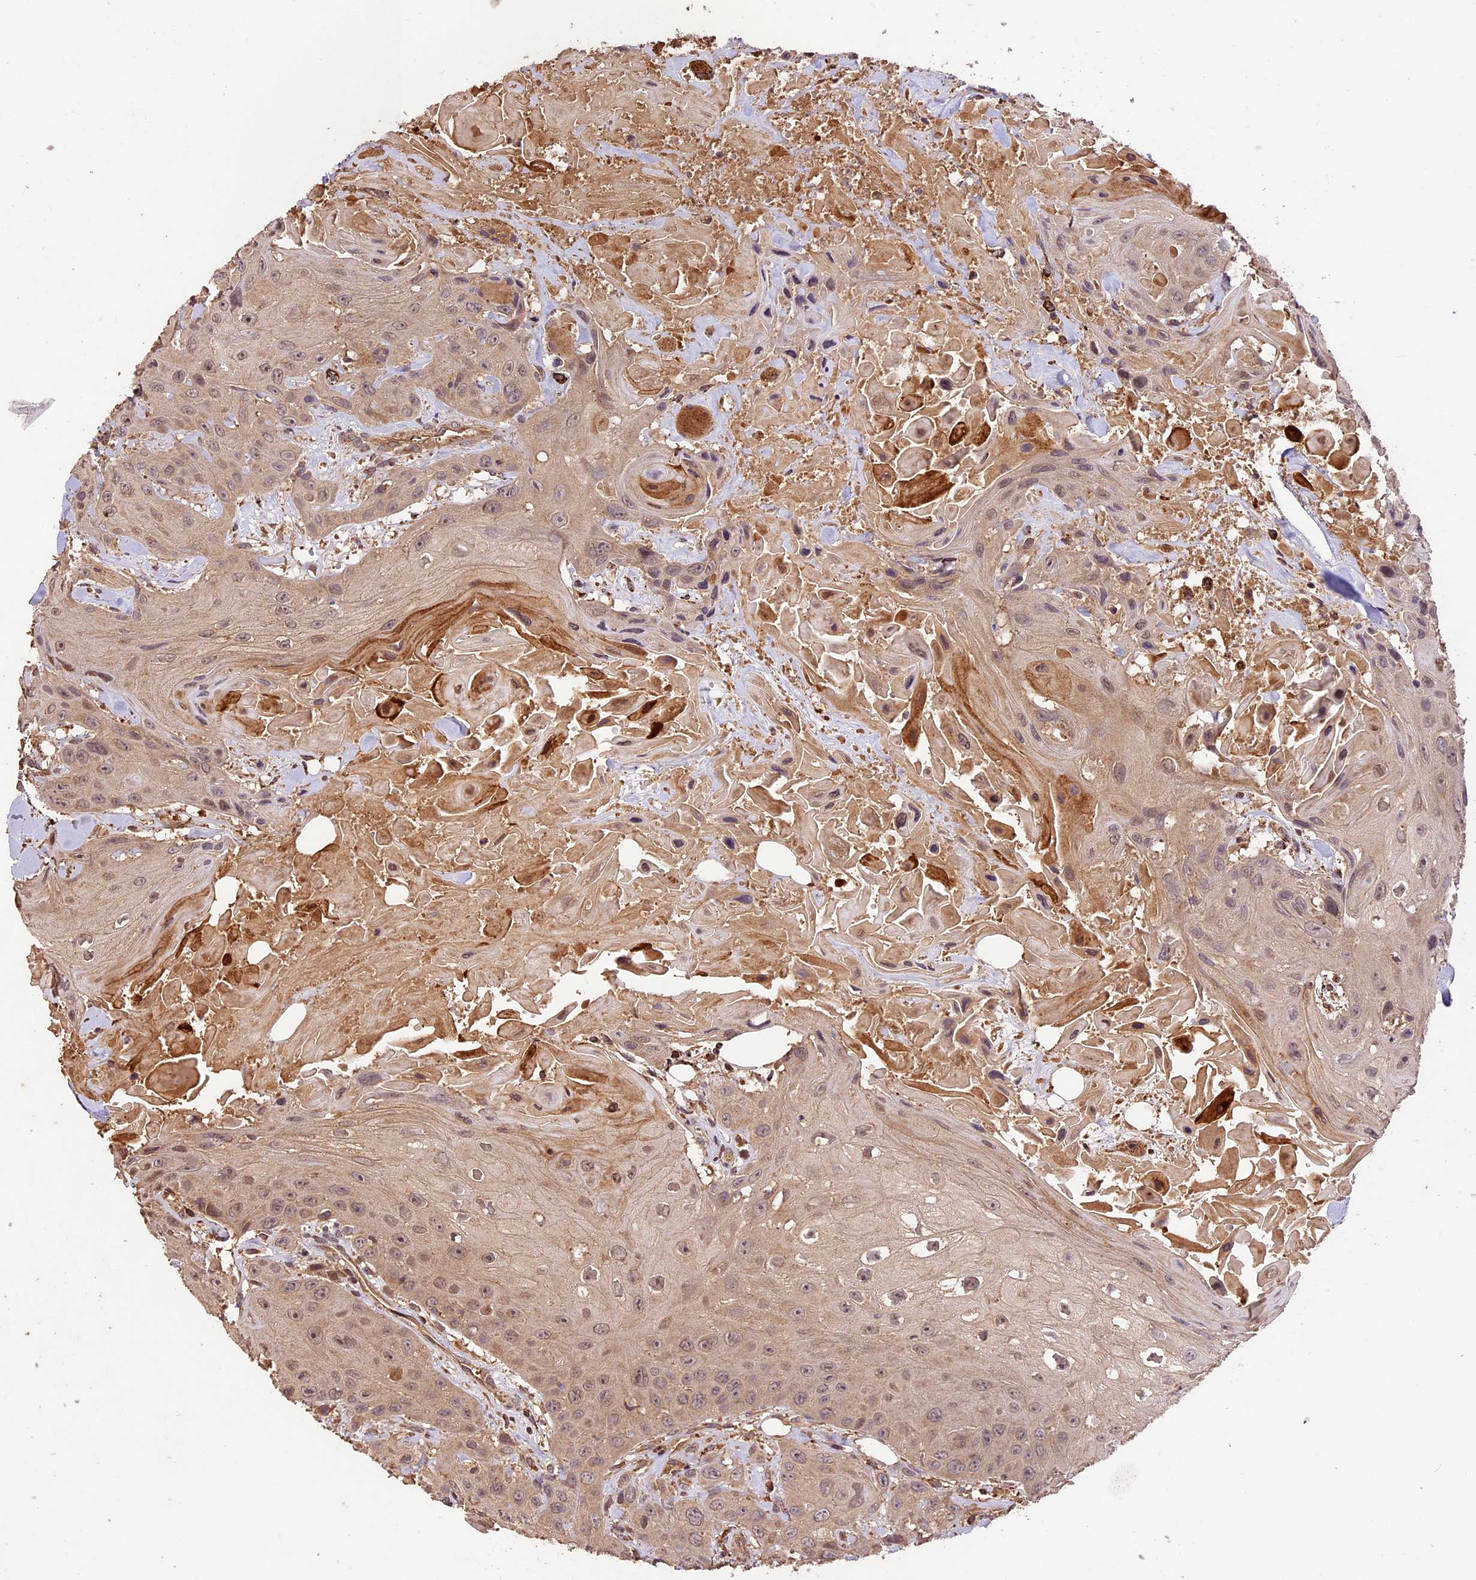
{"staining": {"intensity": "weak", "quantity": ">75%", "location": "cytoplasmic/membranous,nuclear"}, "tissue": "head and neck cancer", "cell_type": "Tumor cells", "image_type": "cancer", "snomed": [{"axis": "morphology", "description": "Squamous cell carcinoma, NOS"}, {"axis": "topography", "description": "Head-Neck"}], "caption": "Immunohistochemistry (IHC) (DAB) staining of squamous cell carcinoma (head and neck) reveals weak cytoplasmic/membranous and nuclear protein staining in approximately >75% of tumor cells.", "gene": "CRLF1", "patient": {"sex": "male", "age": 81}}